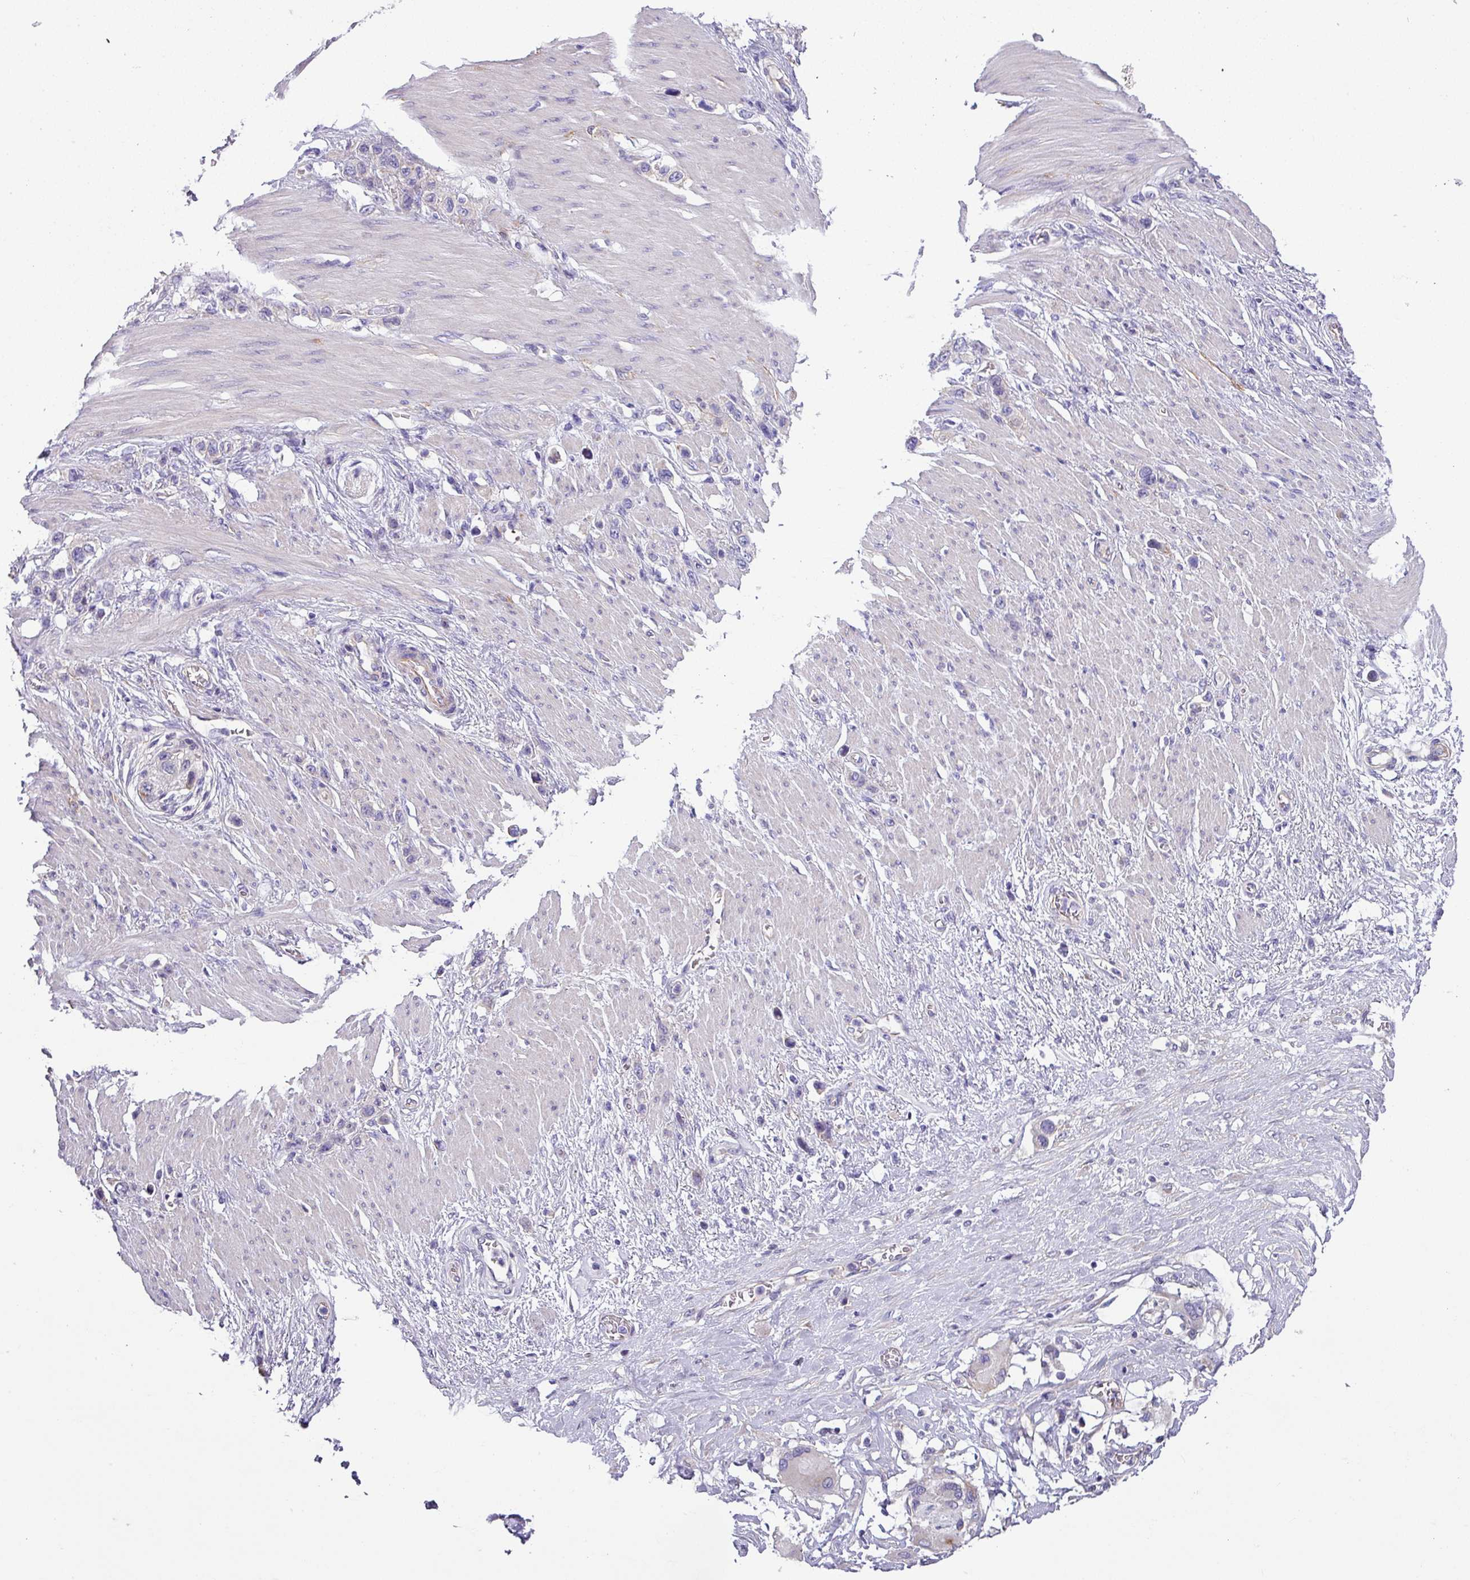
{"staining": {"intensity": "negative", "quantity": "none", "location": "none"}, "tissue": "stomach cancer", "cell_type": "Tumor cells", "image_type": "cancer", "snomed": [{"axis": "morphology", "description": "Adenocarcinoma, NOS"}, {"axis": "morphology", "description": "Adenocarcinoma, High grade"}, {"axis": "topography", "description": "Stomach, upper"}, {"axis": "topography", "description": "Stomach, lower"}], "caption": "A micrograph of human stomach cancer is negative for staining in tumor cells.", "gene": "PALS2", "patient": {"sex": "female", "age": 65}}